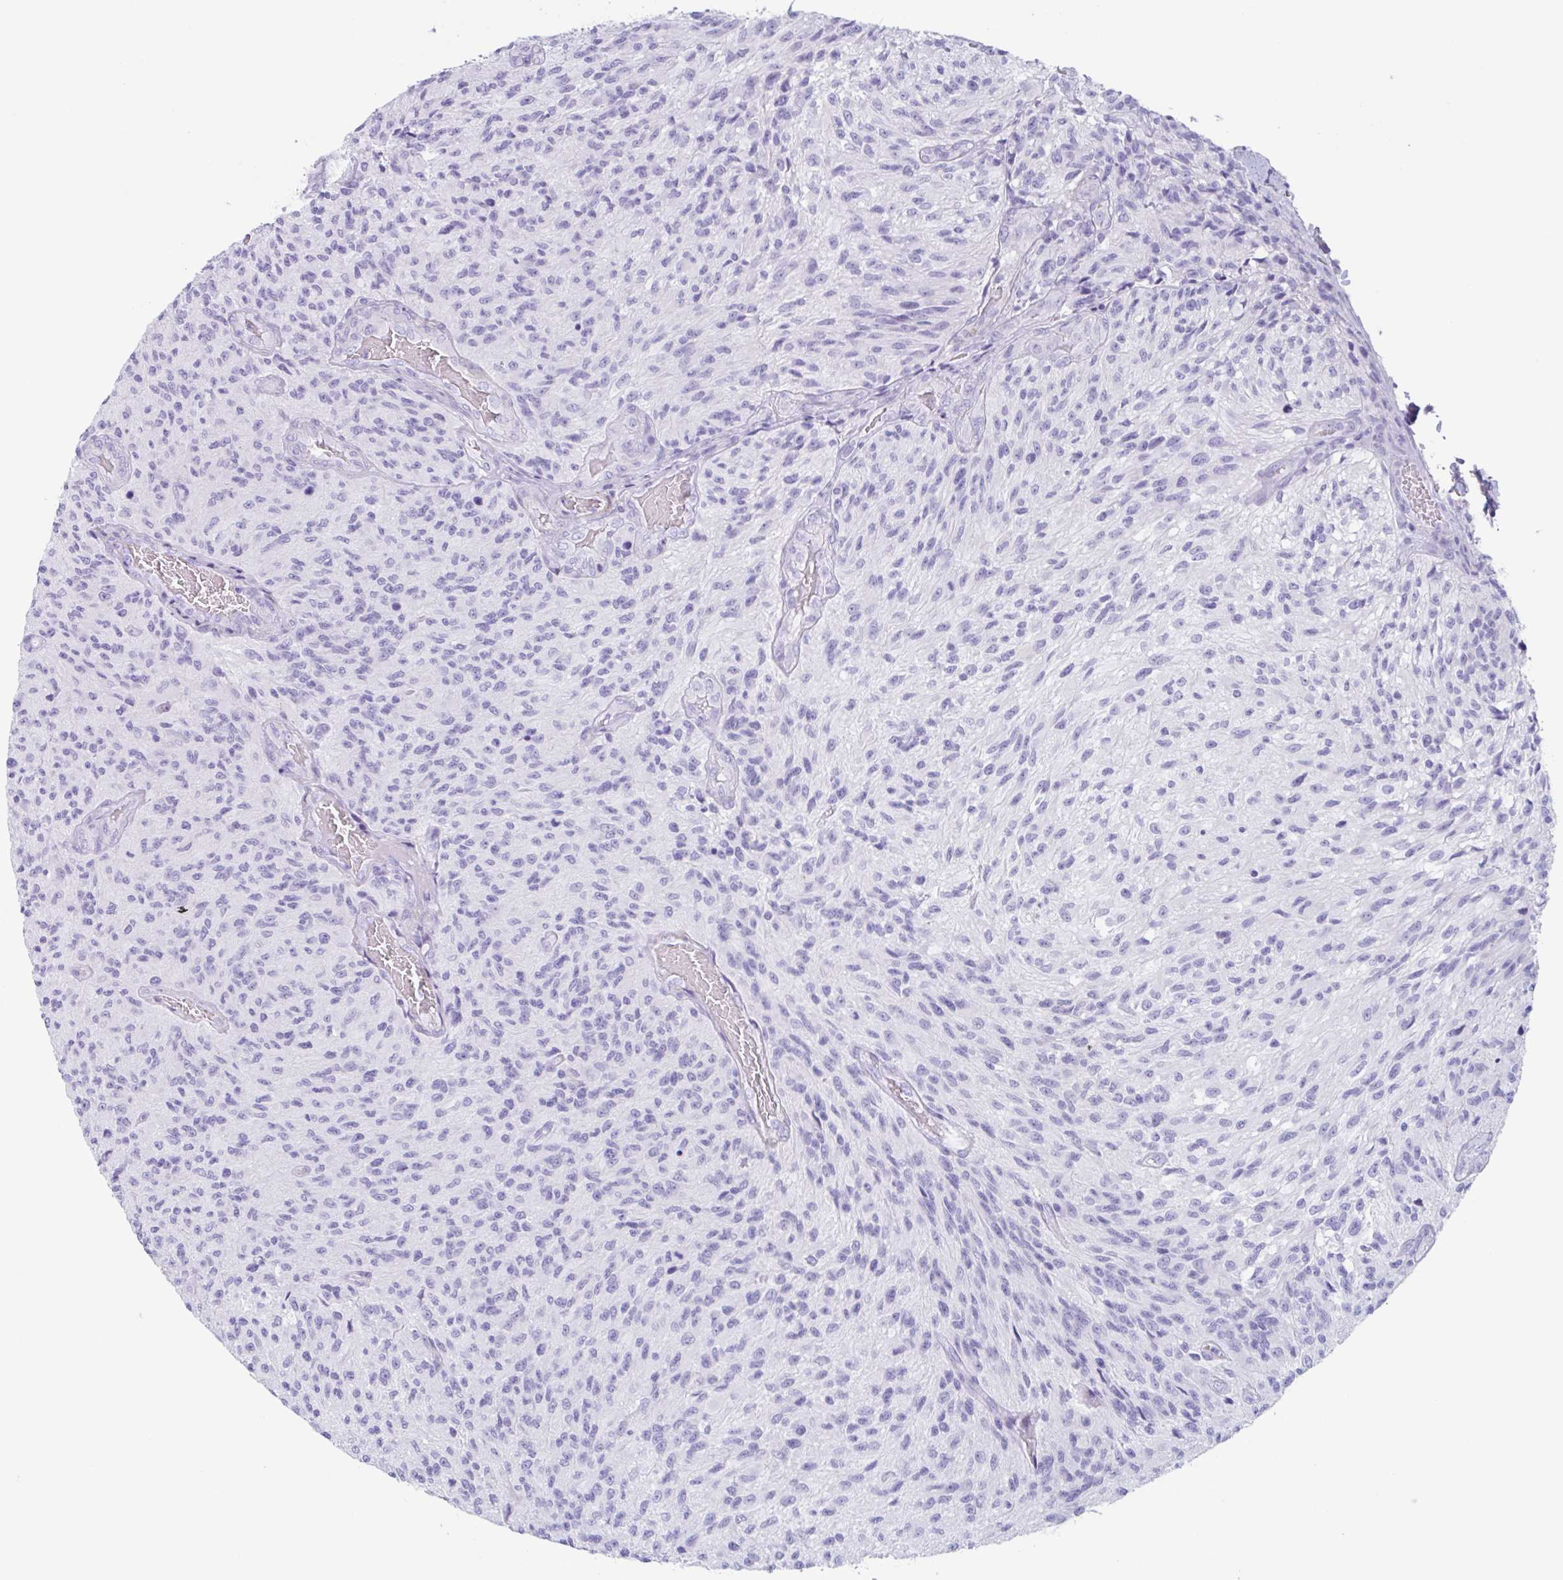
{"staining": {"intensity": "negative", "quantity": "none", "location": "none"}, "tissue": "glioma", "cell_type": "Tumor cells", "image_type": "cancer", "snomed": [{"axis": "morphology", "description": "Normal tissue, NOS"}, {"axis": "morphology", "description": "Glioma, malignant, High grade"}, {"axis": "topography", "description": "Cerebral cortex"}], "caption": "Malignant glioma (high-grade) was stained to show a protein in brown. There is no significant staining in tumor cells. Nuclei are stained in blue.", "gene": "TAS2R41", "patient": {"sex": "male", "age": 56}}